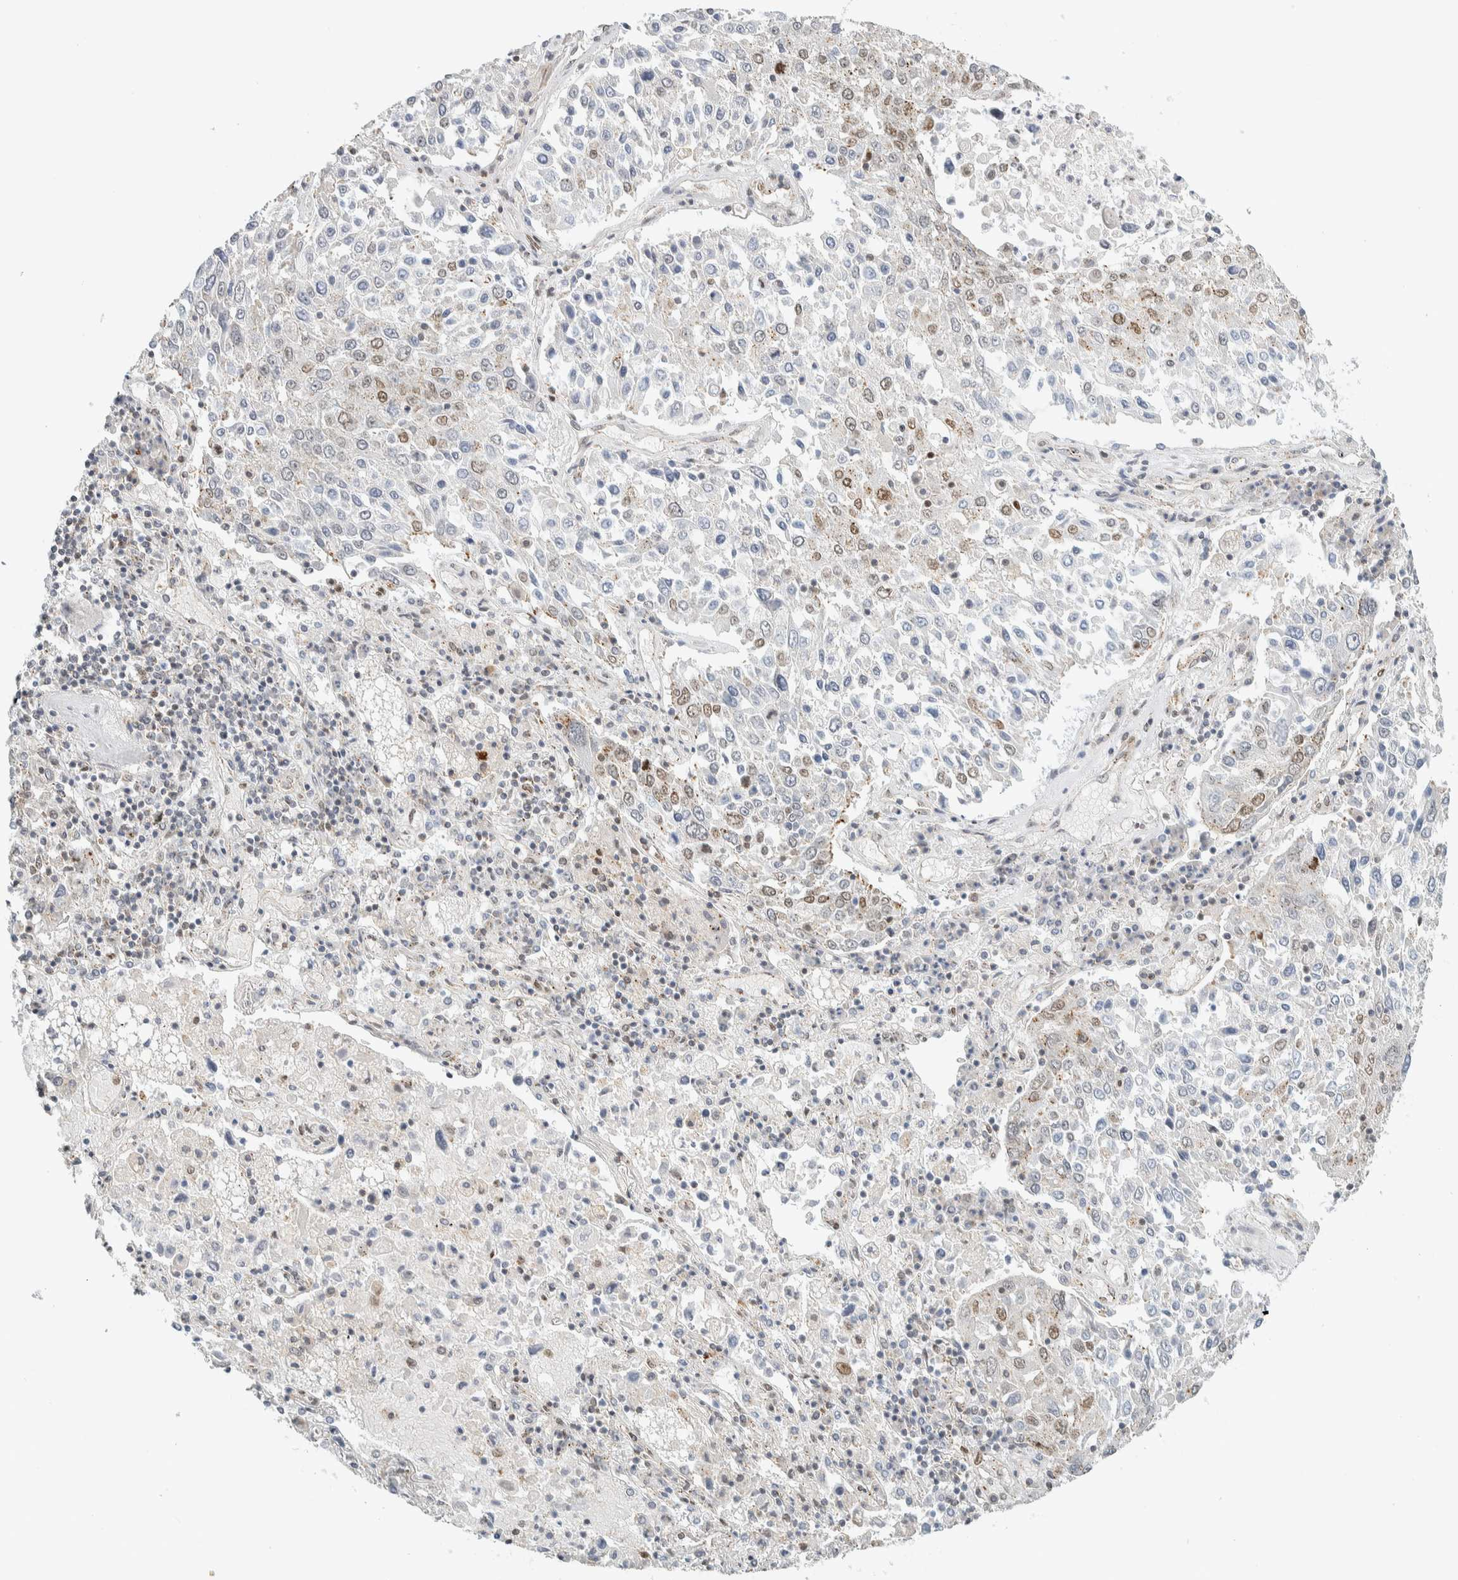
{"staining": {"intensity": "weak", "quantity": "25%-75%", "location": "nuclear"}, "tissue": "lung cancer", "cell_type": "Tumor cells", "image_type": "cancer", "snomed": [{"axis": "morphology", "description": "Squamous cell carcinoma, NOS"}, {"axis": "topography", "description": "Lung"}], "caption": "Immunohistochemistry (IHC) histopathology image of neoplastic tissue: lung cancer (squamous cell carcinoma) stained using immunohistochemistry (IHC) exhibits low levels of weak protein expression localized specifically in the nuclear of tumor cells, appearing as a nuclear brown color.", "gene": "TFE3", "patient": {"sex": "male", "age": 65}}